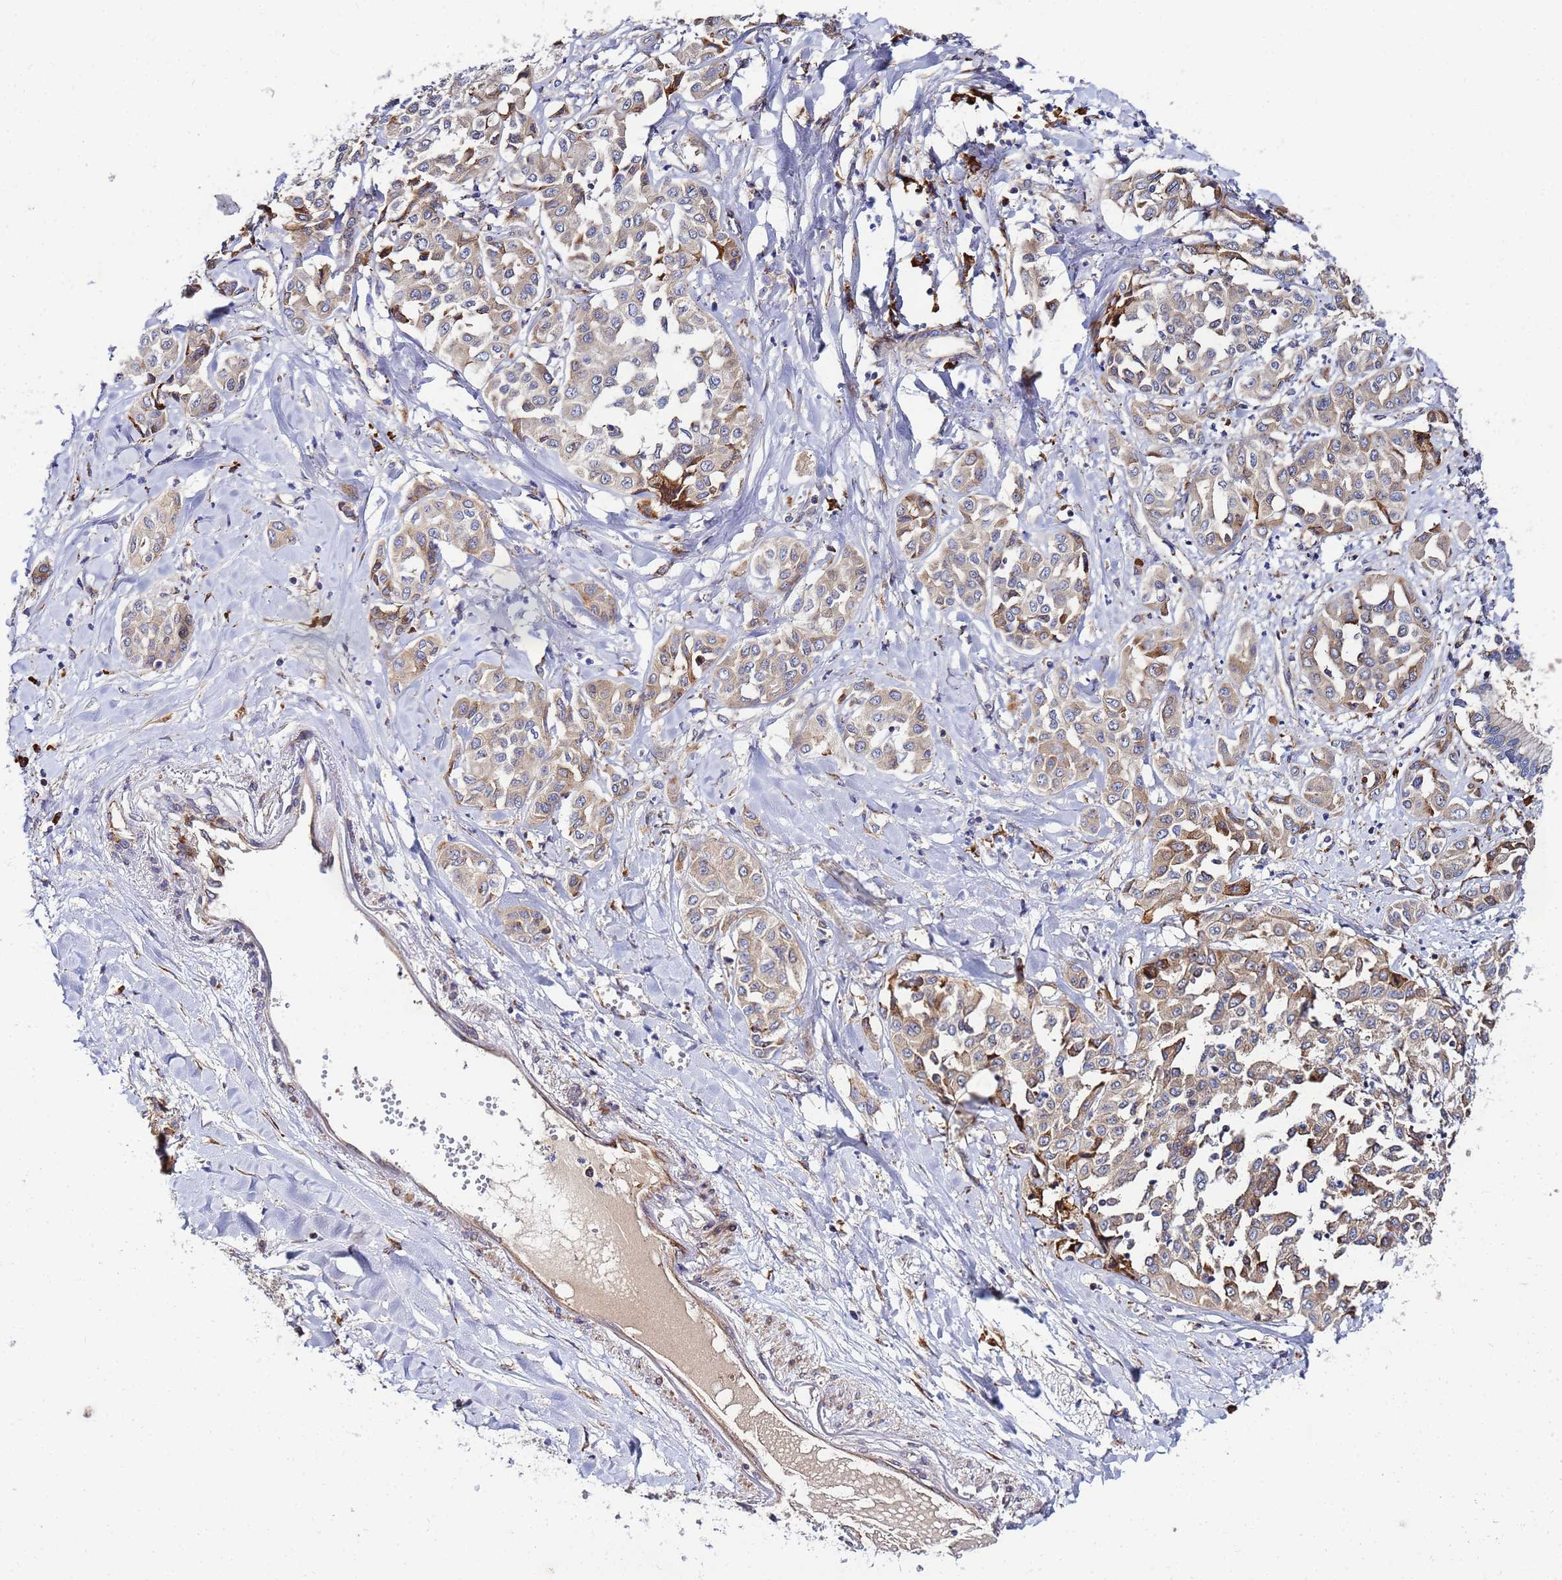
{"staining": {"intensity": "weak", "quantity": "25%-75%", "location": "cytoplasmic/membranous"}, "tissue": "liver cancer", "cell_type": "Tumor cells", "image_type": "cancer", "snomed": [{"axis": "morphology", "description": "Cholangiocarcinoma"}, {"axis": "topography", "description": "Liver"}], "caption": "IHC (DAB (3,3'-diaminobenzidine)) staining of cholangiocarcinoma (liver) reveals weak cytoplasmic/membranous protein expression in approximately 25%-75% of tumor cells. The staining was performed using DAB, with brown indicating positive protein expression. Nuclei are stained blue with hematoxylin.", "gene": "POM121", "patient": {"sex": "female", "age": 77}}